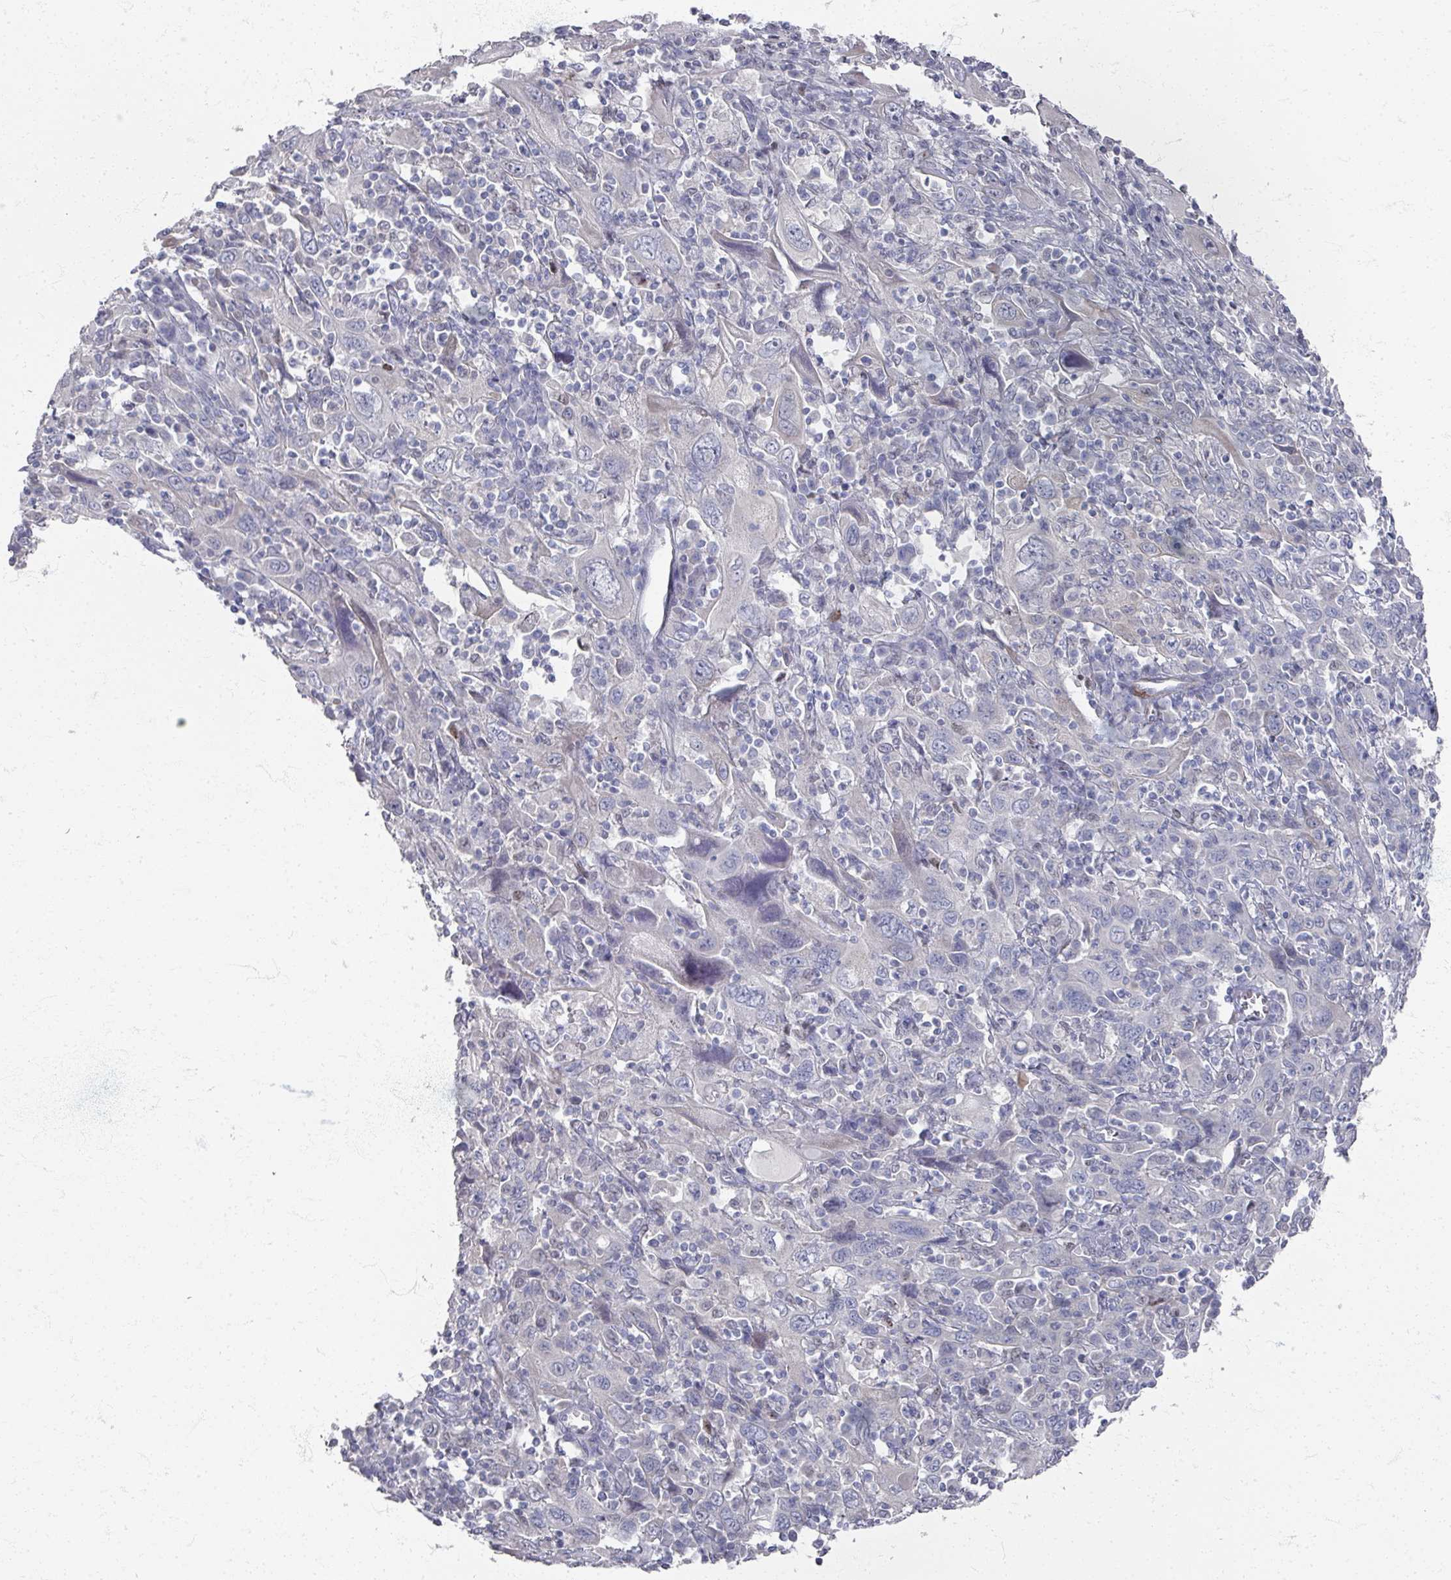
{"staining": {"intensity": "negative", "quantity": "none", "location": "none"}, "tissue": "cervical cancer", "cell_type": "Tumor cells", "image_type": "cancer", "snomed": [{"axis": "morphology", "description": "Squamous cell carcinoma, NOS"}, {"axis": "topography", "description": "Cervix"}], "caption": "Cervical cancer (squamous cell carcinoma) stained for a protein using immunohistochemistry (IHC) demonstrates no expression tumor cells.", "gene": "TTYH3", "patient": {"sex": "female", "age": 46}}